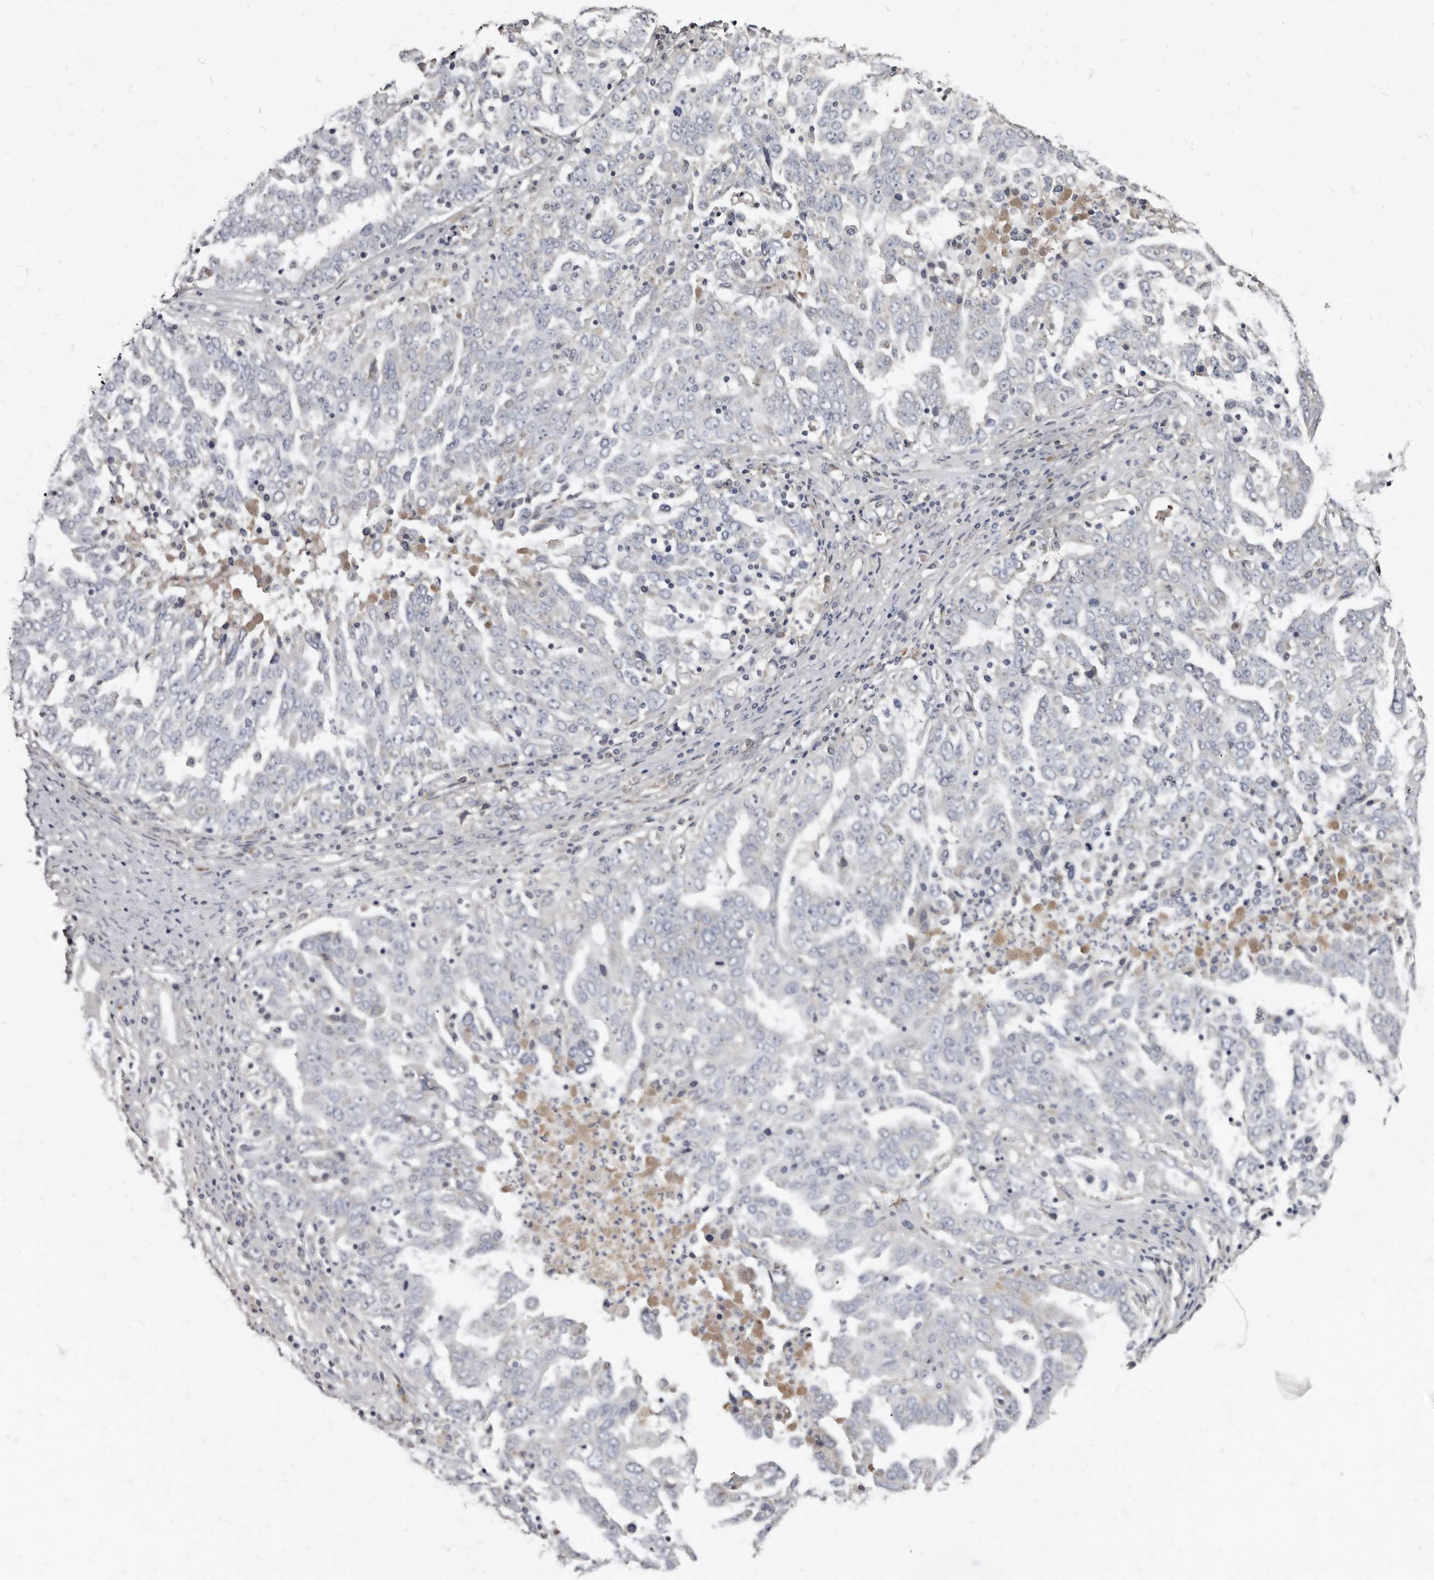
{"staining": {"intensity": "negative", "quantity": "none", "location": "none"}, "tissue": "ovarian cancer", "cell_type": "Tumor cells", "image_type": "cancer", "snomed": [{"axis": "morphology", "description": "Carcinoma, endometroid"}, {"axis": "topography", "description": "Ovary"}], "caption": "Endometroid carcinoma (ovarian) was stained to show a protein in brown. There is no significant expression in tumor cells.", "gene": "MRGPRF", "patient": {"sex": "female", "age": 62}}